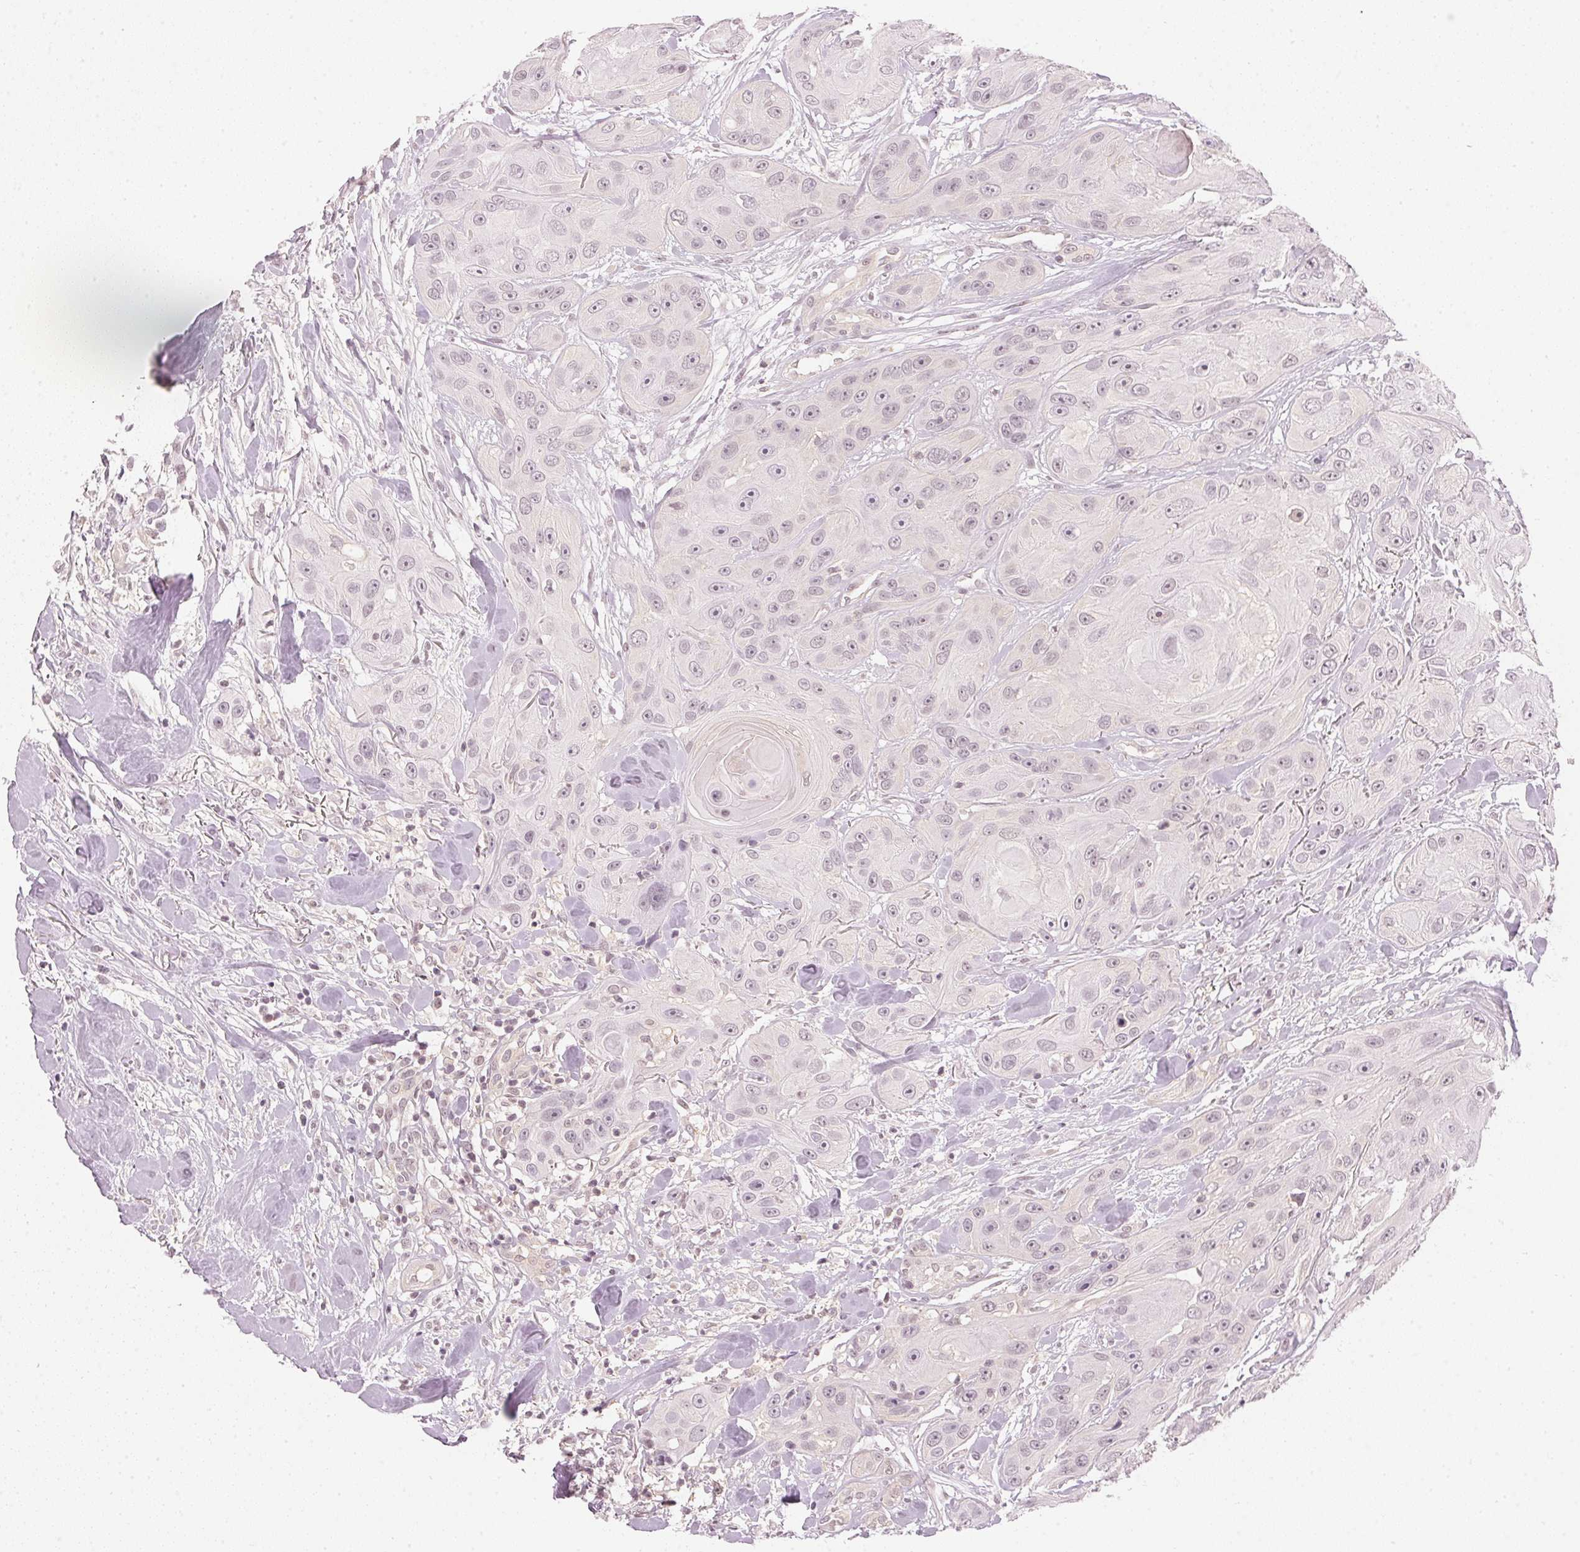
{"staining": {"intensity": "negative", "quantity": "none", "location": "none"}, "tissue": "head and neck cancer", "cell_type": "Tumor cells", "image_type": "cancer", "snomed": [{"axis": "morphology", "description": "Squamous cell carcinoma, NOS"}, {"axis": "topography", "description": "Oral tissue"}, {"axis": "topography", "description": "Head-Neck"}], "caption": "Micrograph shows no protein staining in tumor cells of head and neck cancer tissue.", "gene": "KPRP", "patient": {"sex": "male", "age": 77}}